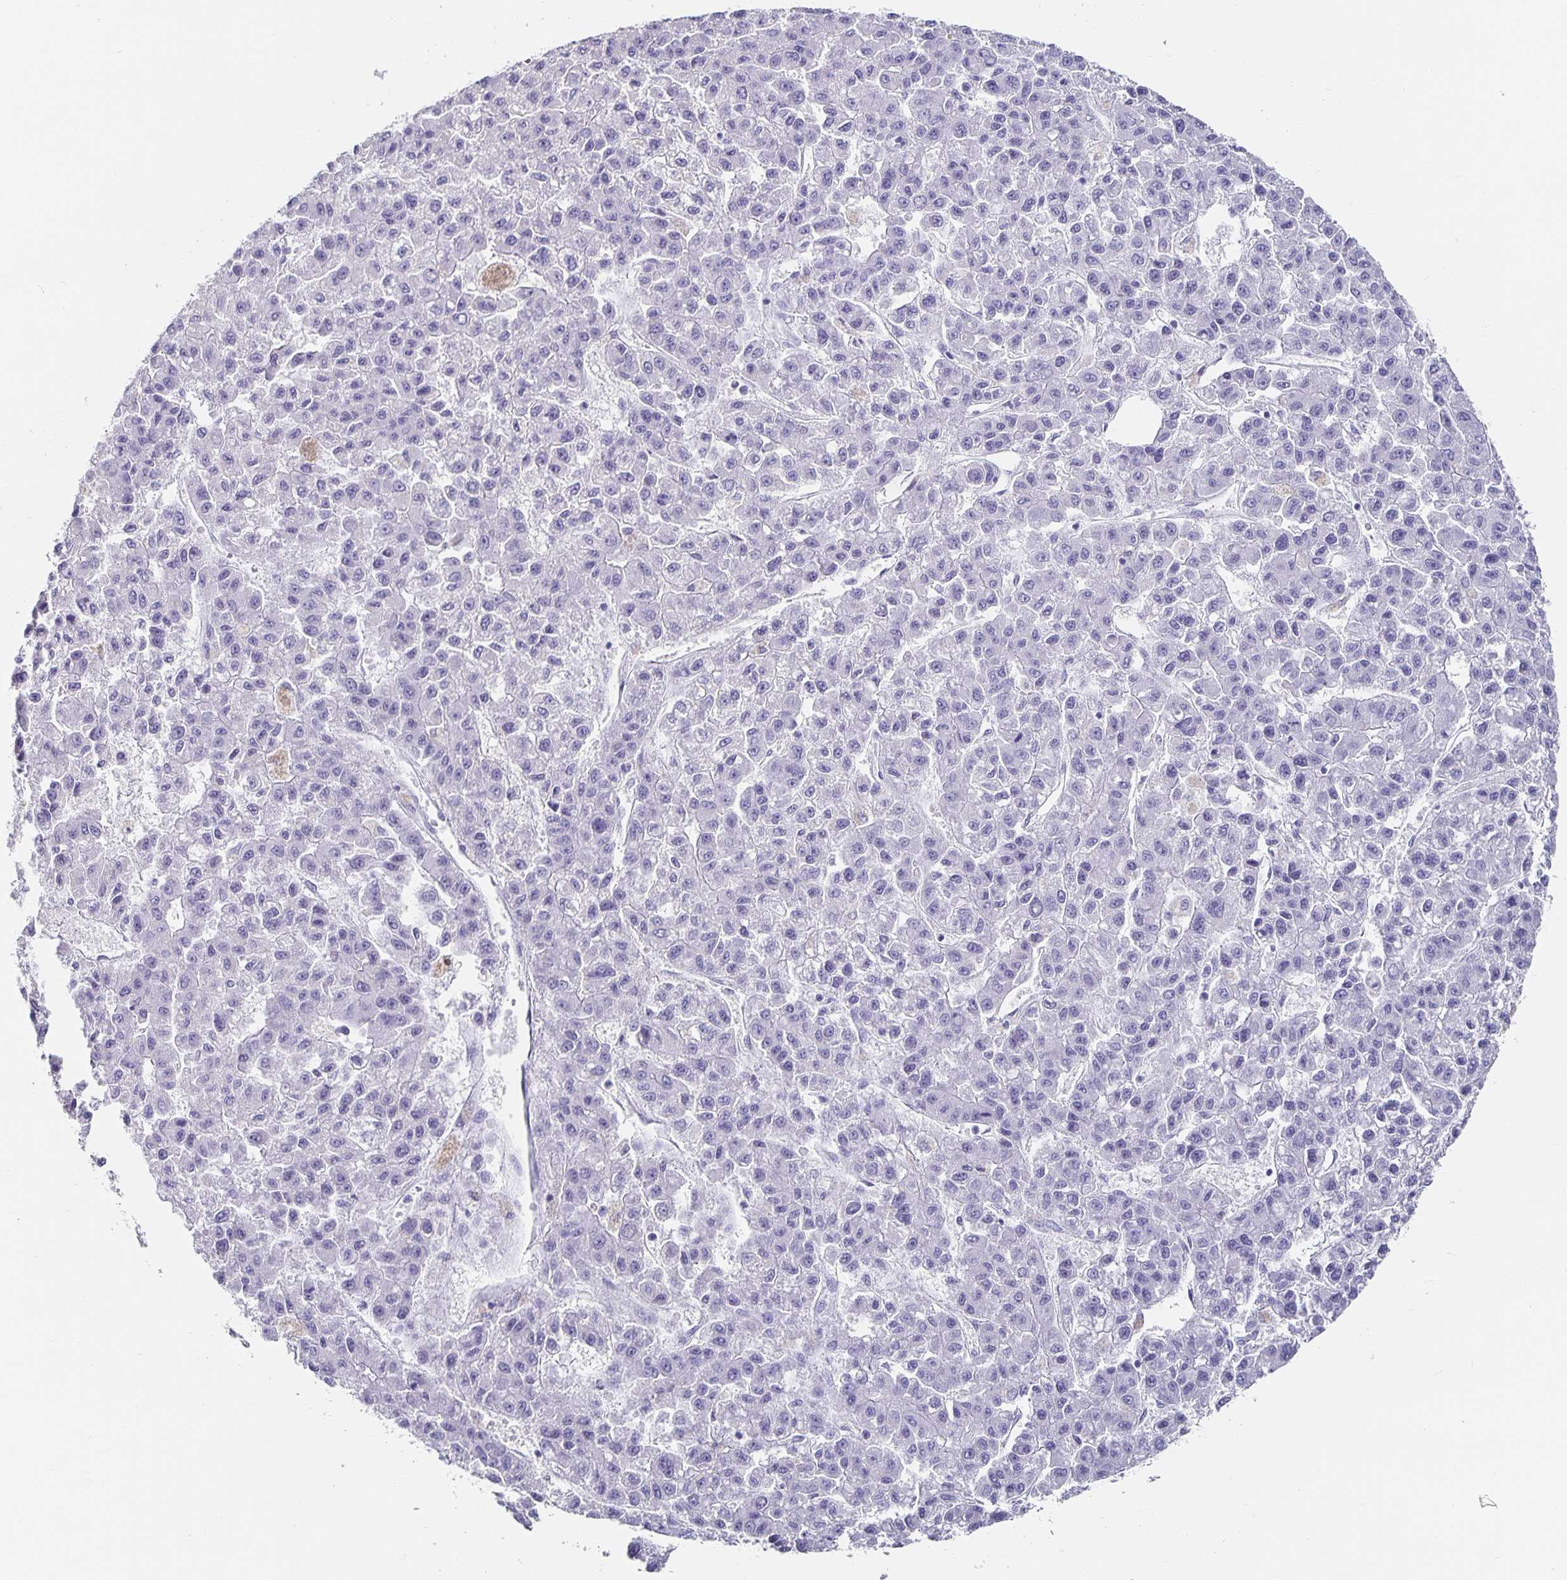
{"staining": {"intensity": "negative", "quantity": "none", "location": "none"}, "tissue": "liver cancer", "cell_type": "Tumor cells", "image_type": "cancer", "snomed": [{"axis": "morphology", "description": "Carcinoma, Hepatocellular, NOS"}, {"axis": "topography", "description": "Liver"}], "caption": "IHC image of neoplastic tissue: liver cancer (hepatocellular carcinoma) stained with DAB demonstrates no significant protein staining in tumor cells.", "gene": "CHGA", "patient": {"sex": "male", "age": 70}}